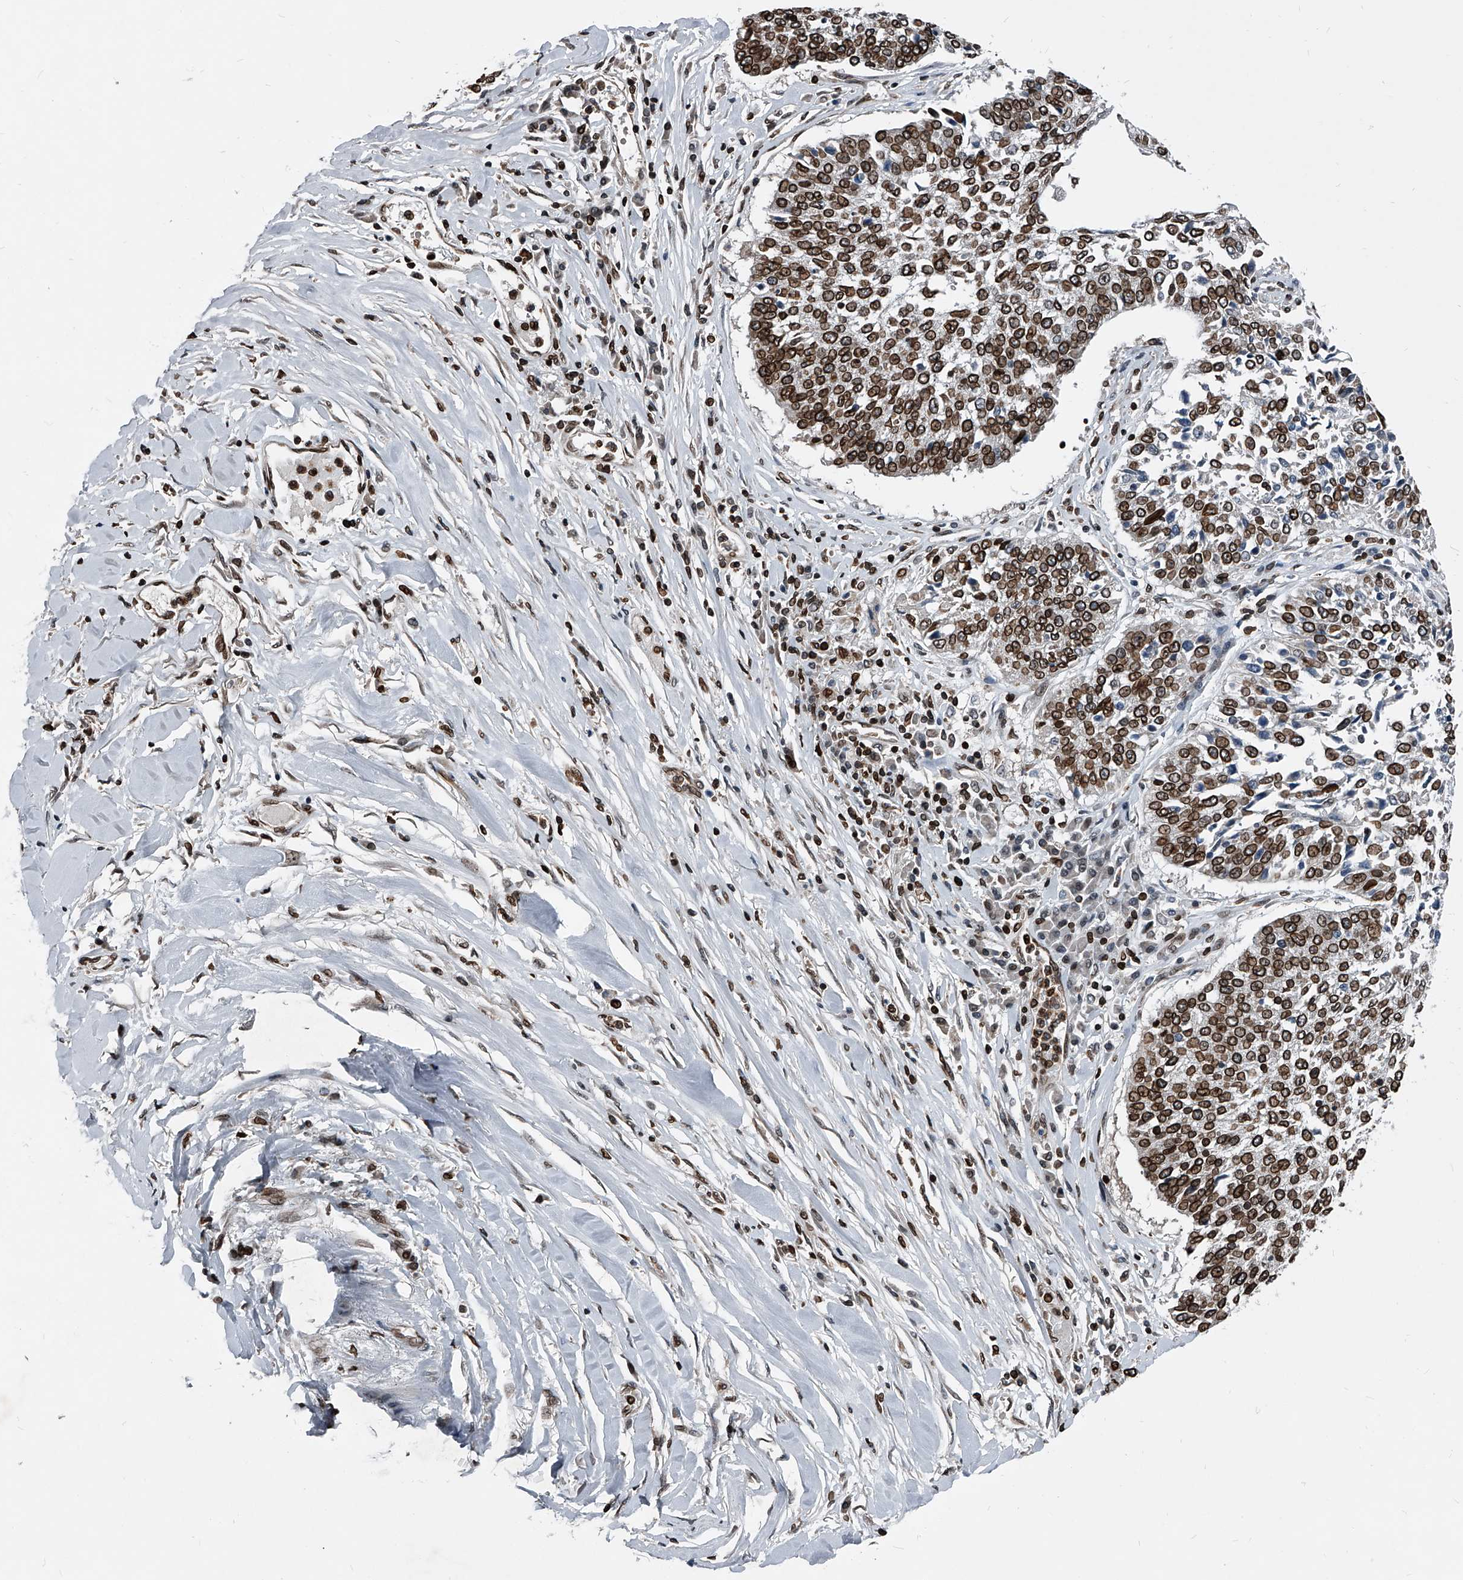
{"staining": {"intensity": "strong", "quantity": "25%-75%", "location": "cytoplasmic/membranous,nuclear"}, "tissue": "lung cancer", "cell_type": "Tumor cells", "image_type": "cancer", "snomed": [{"axis": "morphology", "description": "Normal tissue, NOS"}, {"axis": "morphology", "description": "Squamous cell carcinoma, NOS"}, {"axis": "topography", "description": "Cartilage tissue"}, {"axis": "topography", "description": "Lung"}, {"axis": "topography", "description": "Peripheral nerve tissue"}], "caption": "A brown stain highlights strong cytoplasmic/membranous and nuclear positivity of a protein in lung squamous cell carcinoma tumor cells.", "gene": "PHF20", "patient": {"sex": "female", "age": 49}}